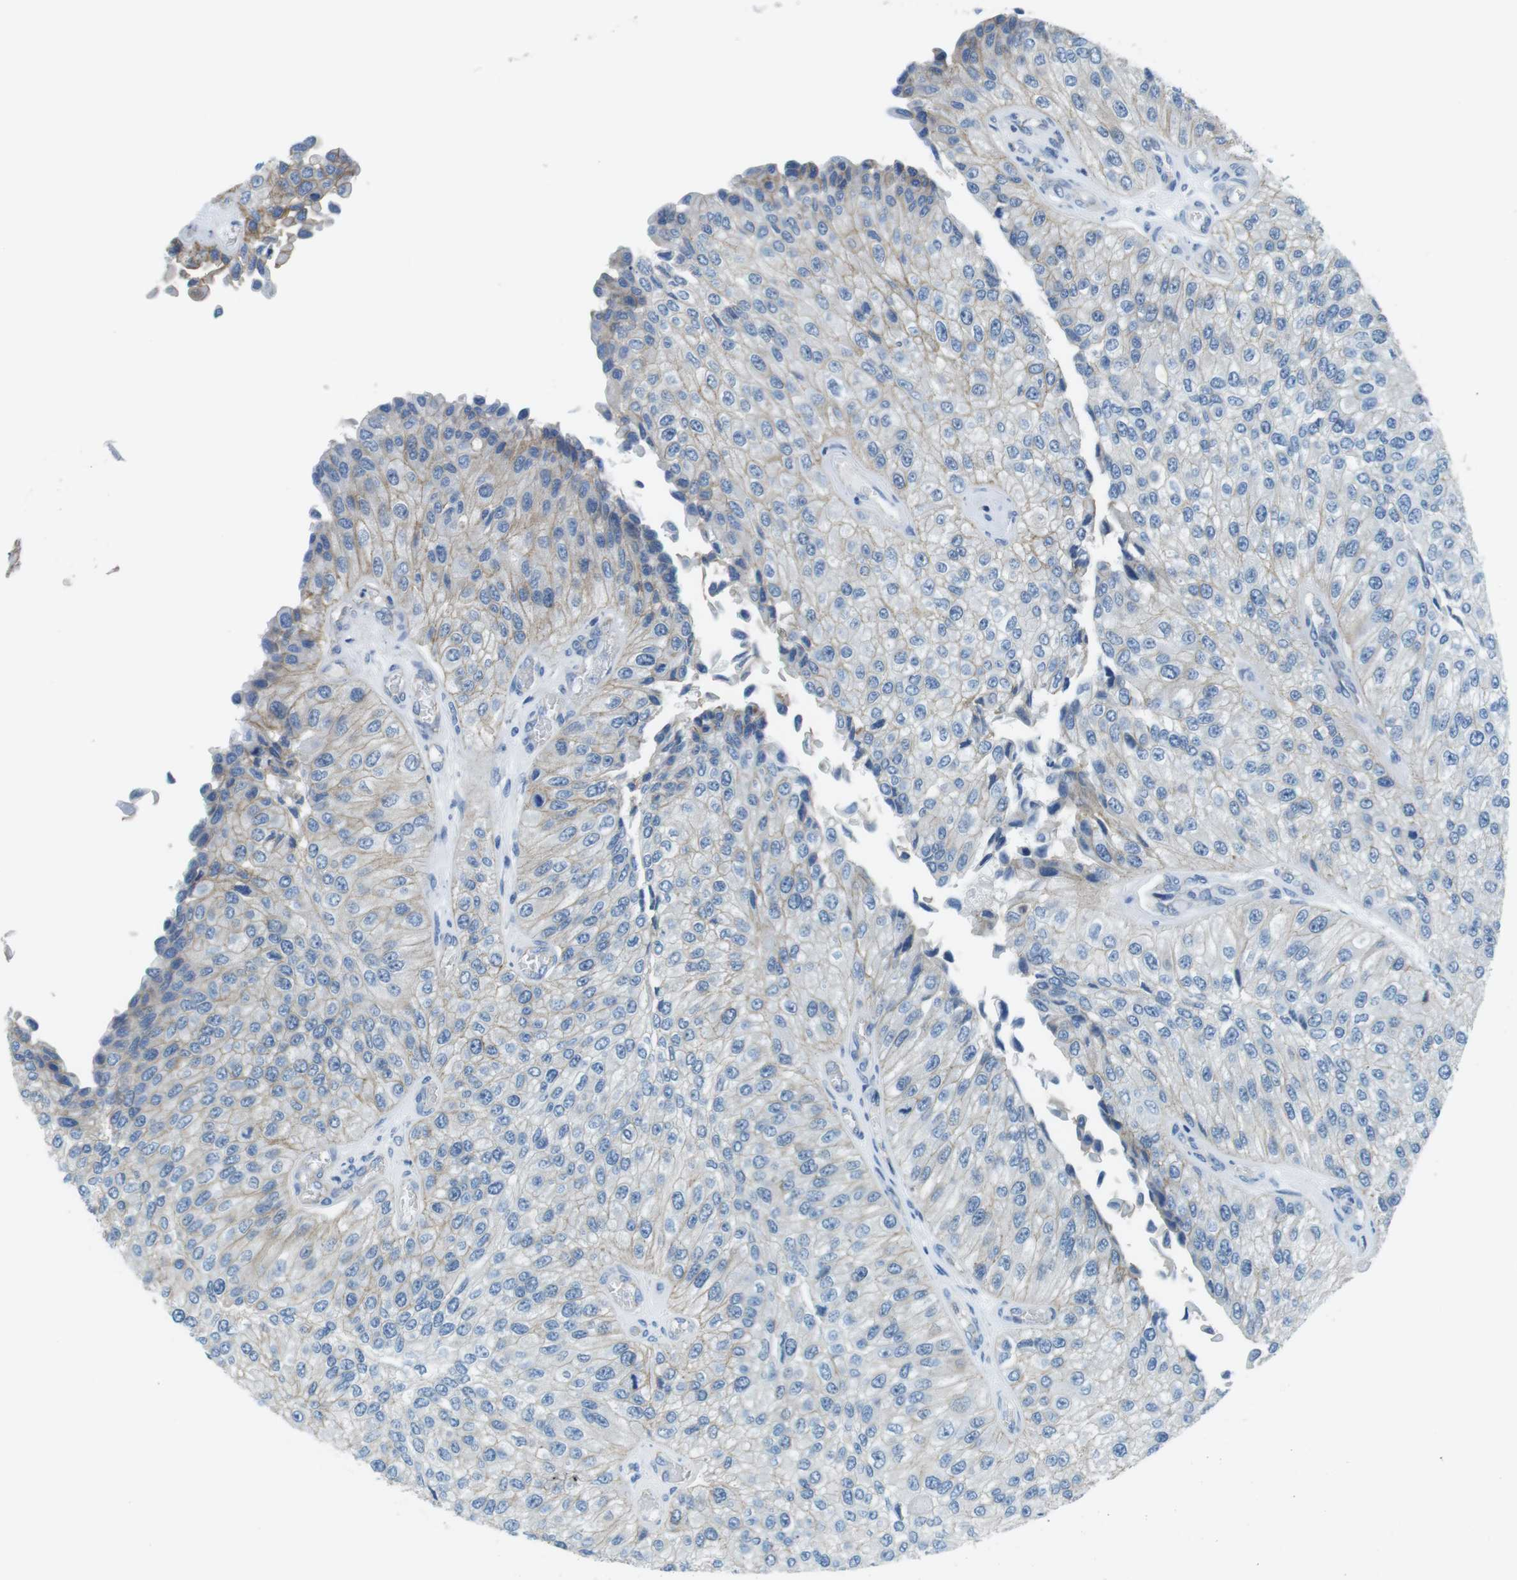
{"staining": {"intensity": "weak", "quantity": "25%-75%", "location": "cytoplasmic/membranous"}, "tissue": "urothelial cancer", "cell_type": "Tumor cells", "image_type": "cancer", "snomed": [{"axis": "morphology", "description": "Urothelial carcinoma, High grade"}, {"axis": "topography", "description": "Kidney"}, {"axis": "topography", "description": "Urinary bladder"}], "caption": "Immunohistochemical staining of human urothelial cancer displays low levels of weak cytoplasmic/membranous staining in approximately 25%-75% of tumor cells.", "gene": "SLC6A6", "patient": {"sex": "male", "age": 77}}